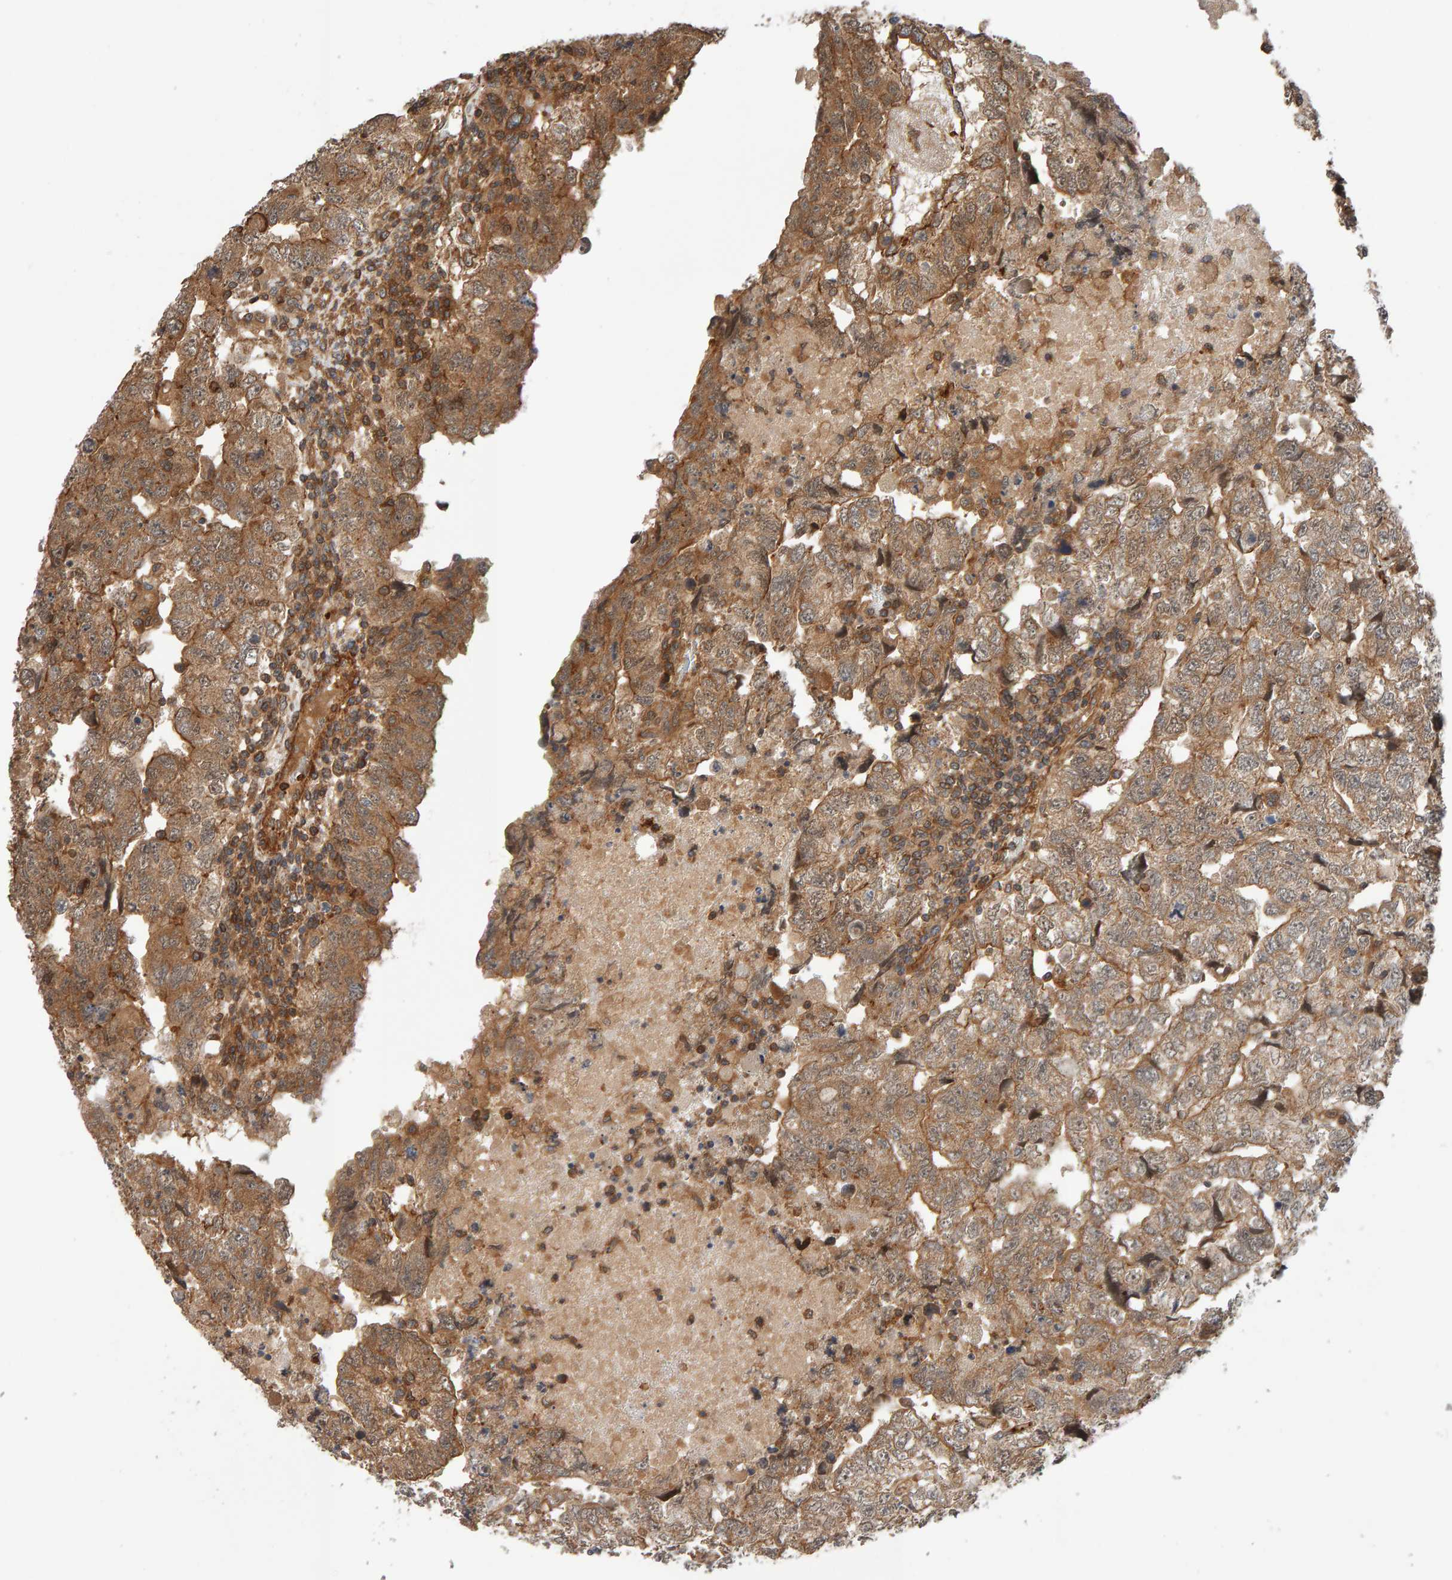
{"staining": {"intensity": "moderate", "quantity": ">75%", "location": "cytoplasmic/membranous"}, "tissue": "testis cancer", "cell_type": "Tumor cells", "image_type": "cancer", "snomed": [{"axis": "morphology", "description": "Carcinoma, Embryonal, NOS"}, {"axis": "topography", "description": "Testis"}], "caption": "Immunohistochemistry staining of testis cancer, which reveals medium levels of moderate cytoplasmic/membranous staining in about >75% of tumor cells indicating moderate cytoplasmic/membranous protein expression. The staining was performed using DAB (brown) for protein detection and nuclei were counterstained in hematoxylin (blue).", "gene": "SYNRG", "patient": {"sex": "male", "age": 36}}